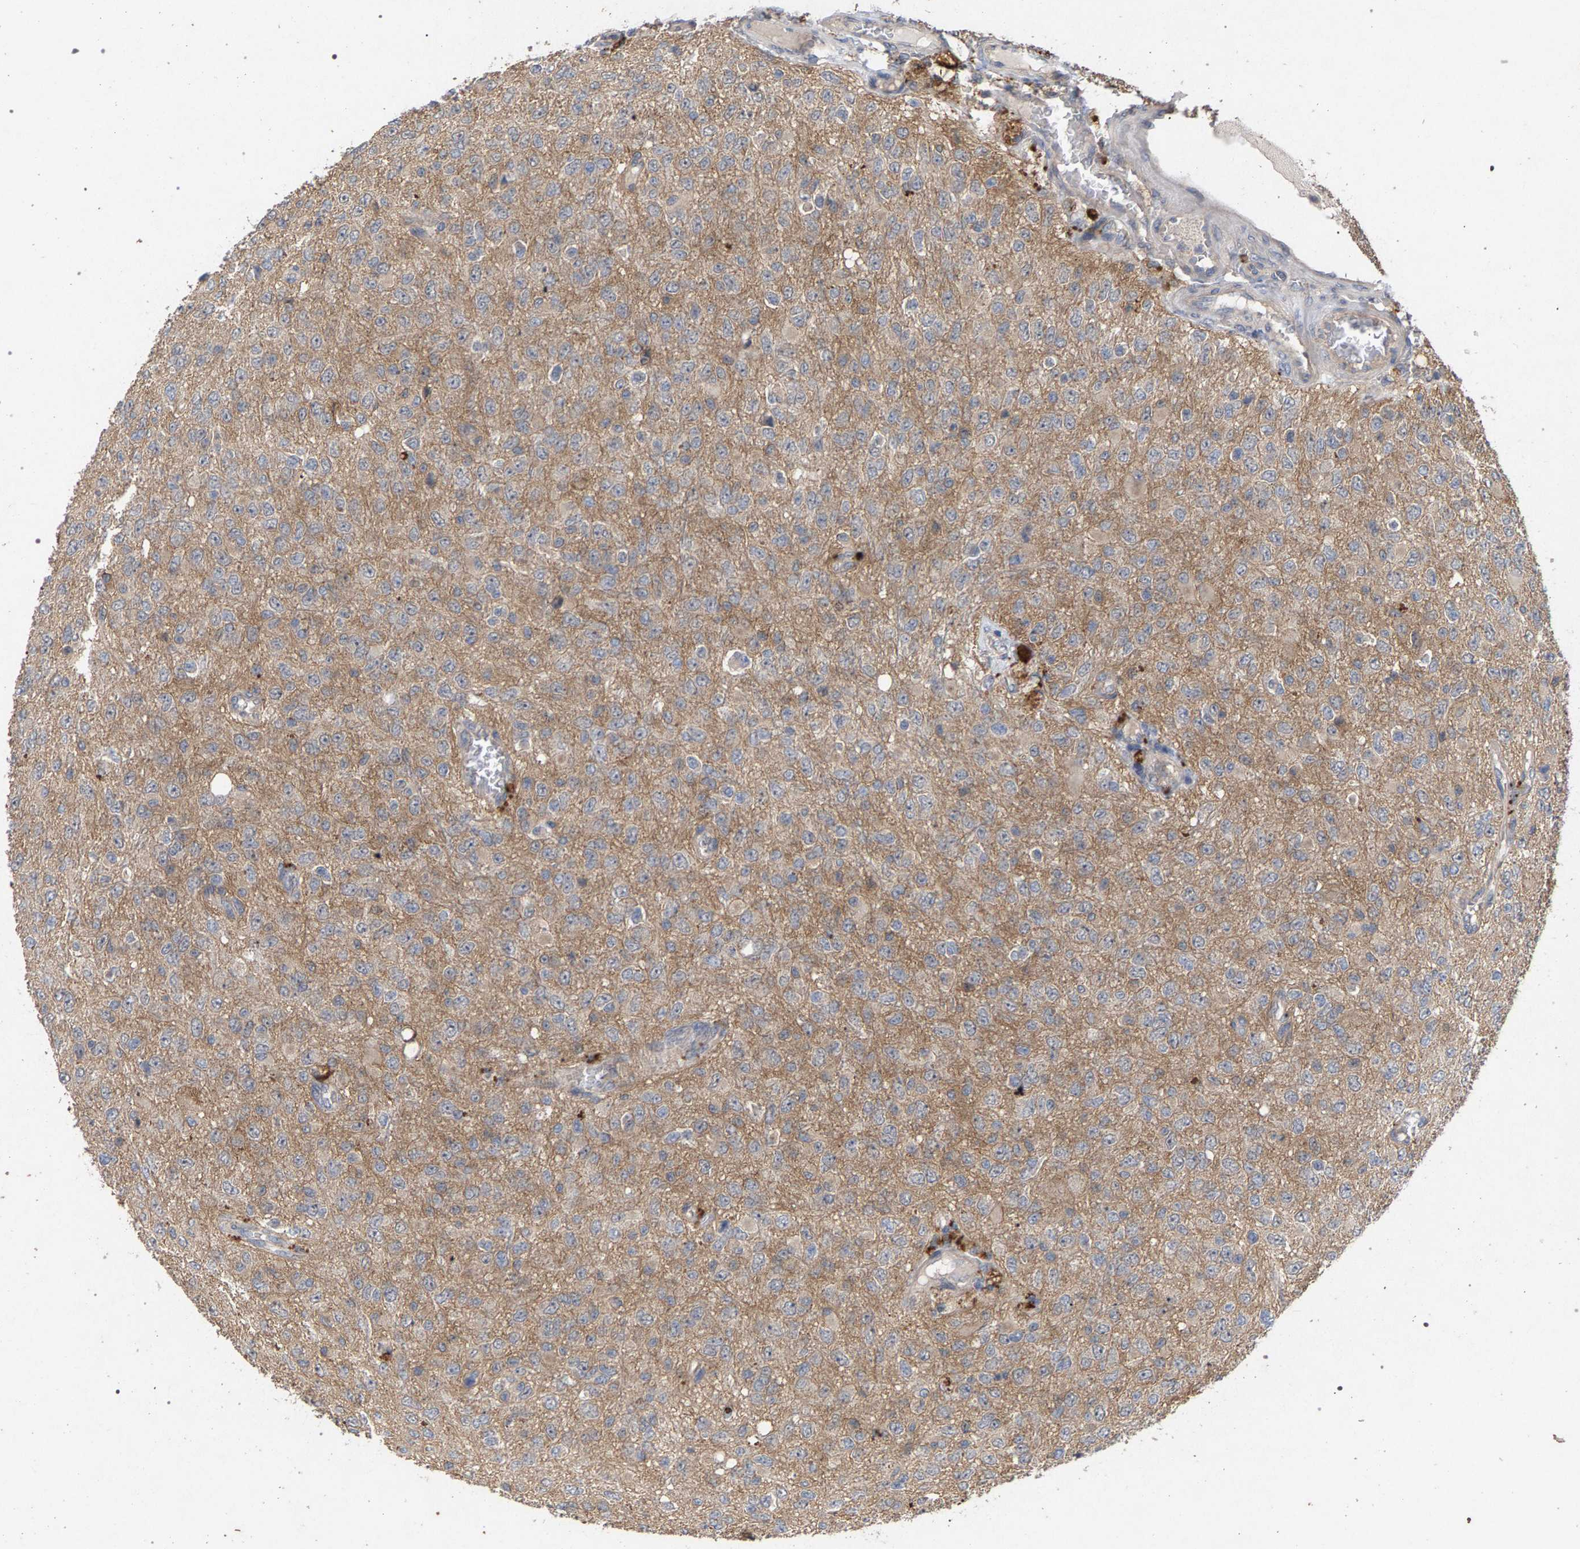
{"staining": {"intensity": "weak", "quantity": ">75%", "location": "cytoplasmic/membranous"}, "tissue": "glioma", "cell_type": "Tumor cells", "image_type": "cancer", "snomed": [{"axis": "morphology", "description": "Glioma, malignant, High grade"}, {"axis": "topography", "description": "pancreas cauda"}], "caption": "IHC micrograph of neoplastic tissue: human glioma stained using IHC displays low levels of weak protein expression localized specifically in the cytoplasmic/membranous of tumor cells, appearing as a cytoplasmic/membranous brown color.", "gene": "SLC4A4", "patient": {"sex": "male", "age": 60}}